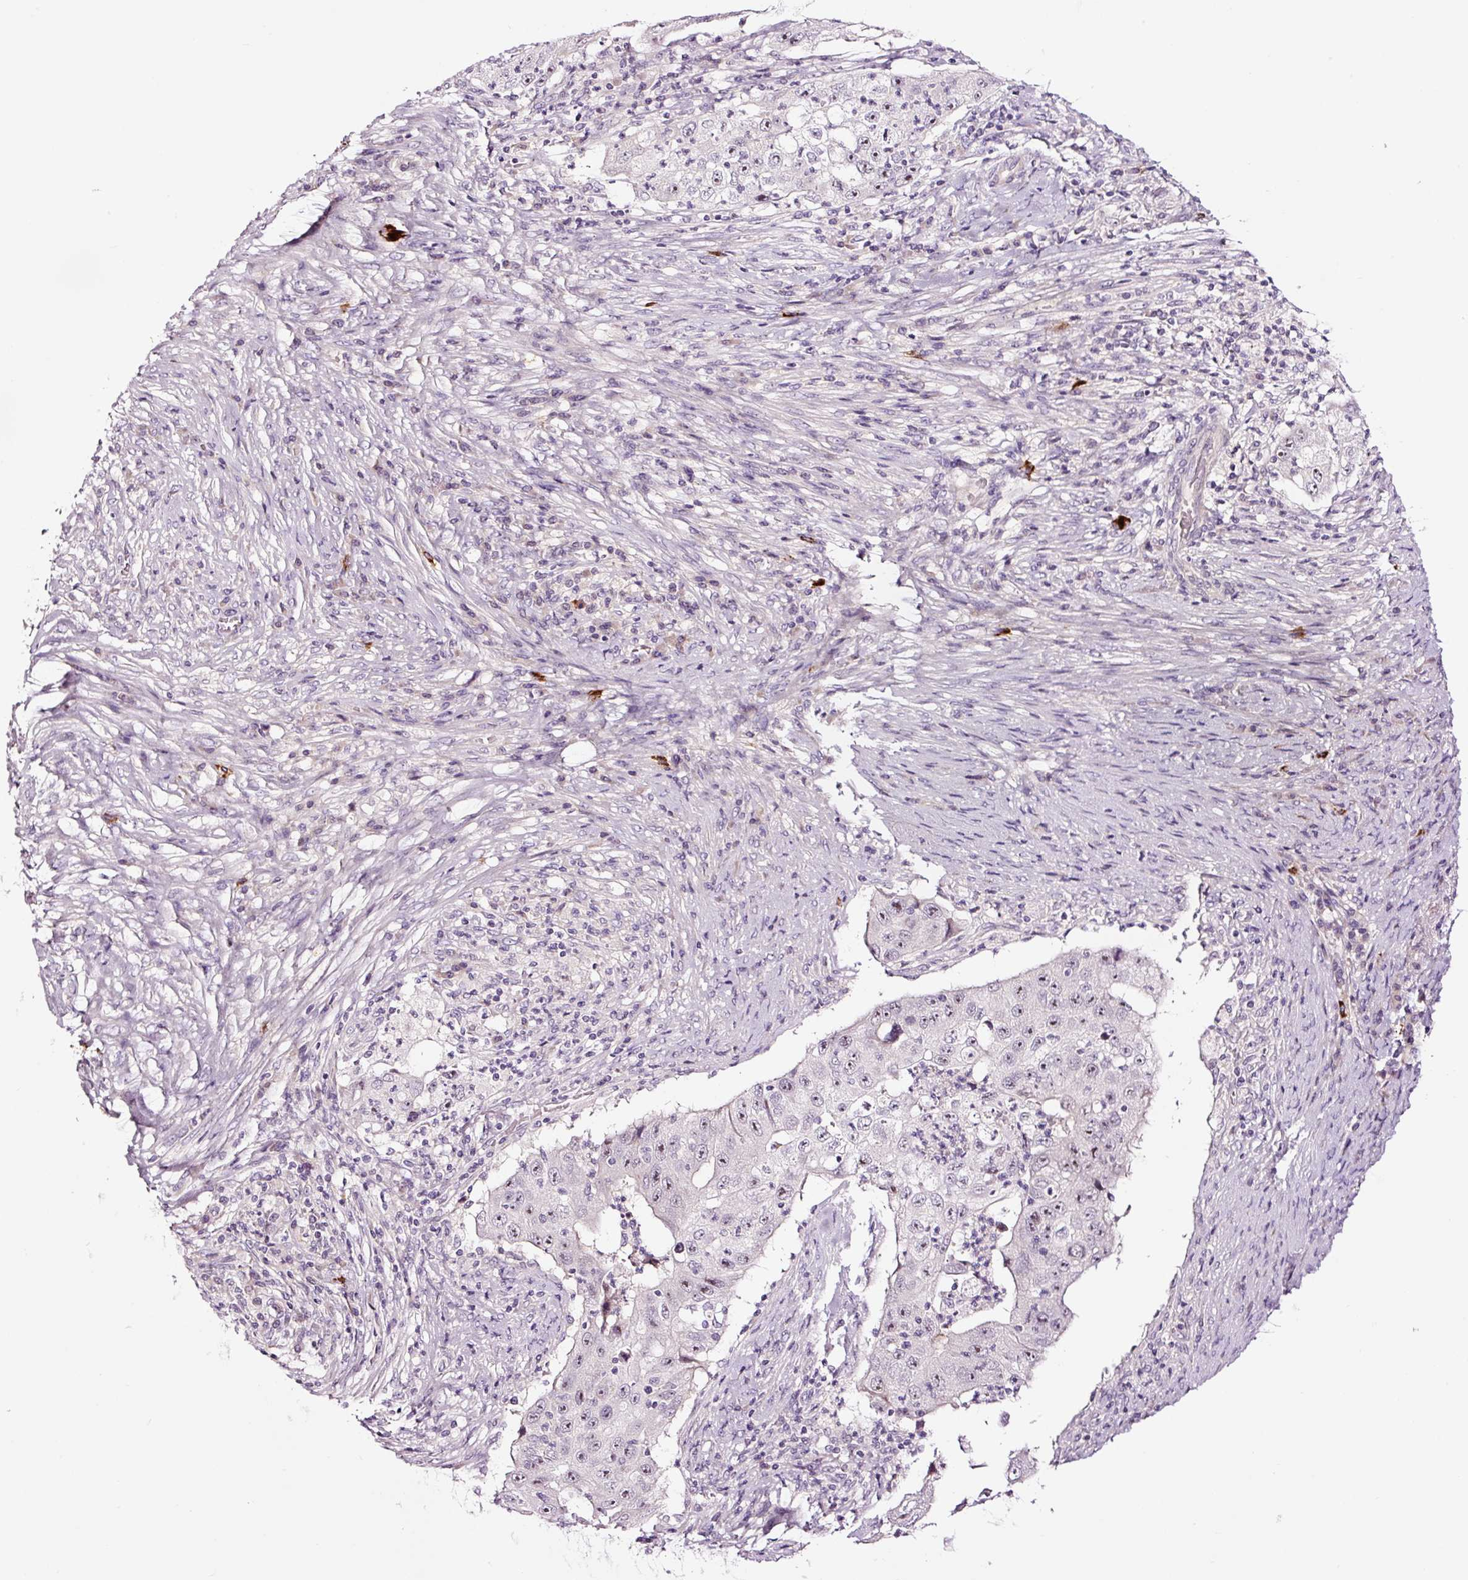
{"staining": {"intensity": "moderate", "quantity": "<25%", "location": "nuclear"}, "tissue": "lung cancer", "cell_type": "Tumor cells", "image_type": "cancer", "snomed": [{"axis": "morphology", "description": "Squamous cell carcinoma, NOS"}, {"axis": "topography", "description": "Lung"}], "caption": "Immunohistochemical staining of lung cancer (squamous cell carcinoma) reveals moderate nuclear protein staining in approximately <25% of tumor cells.", "gene": "UTP14A", "patient": {"sex": "male", "age": 64}}